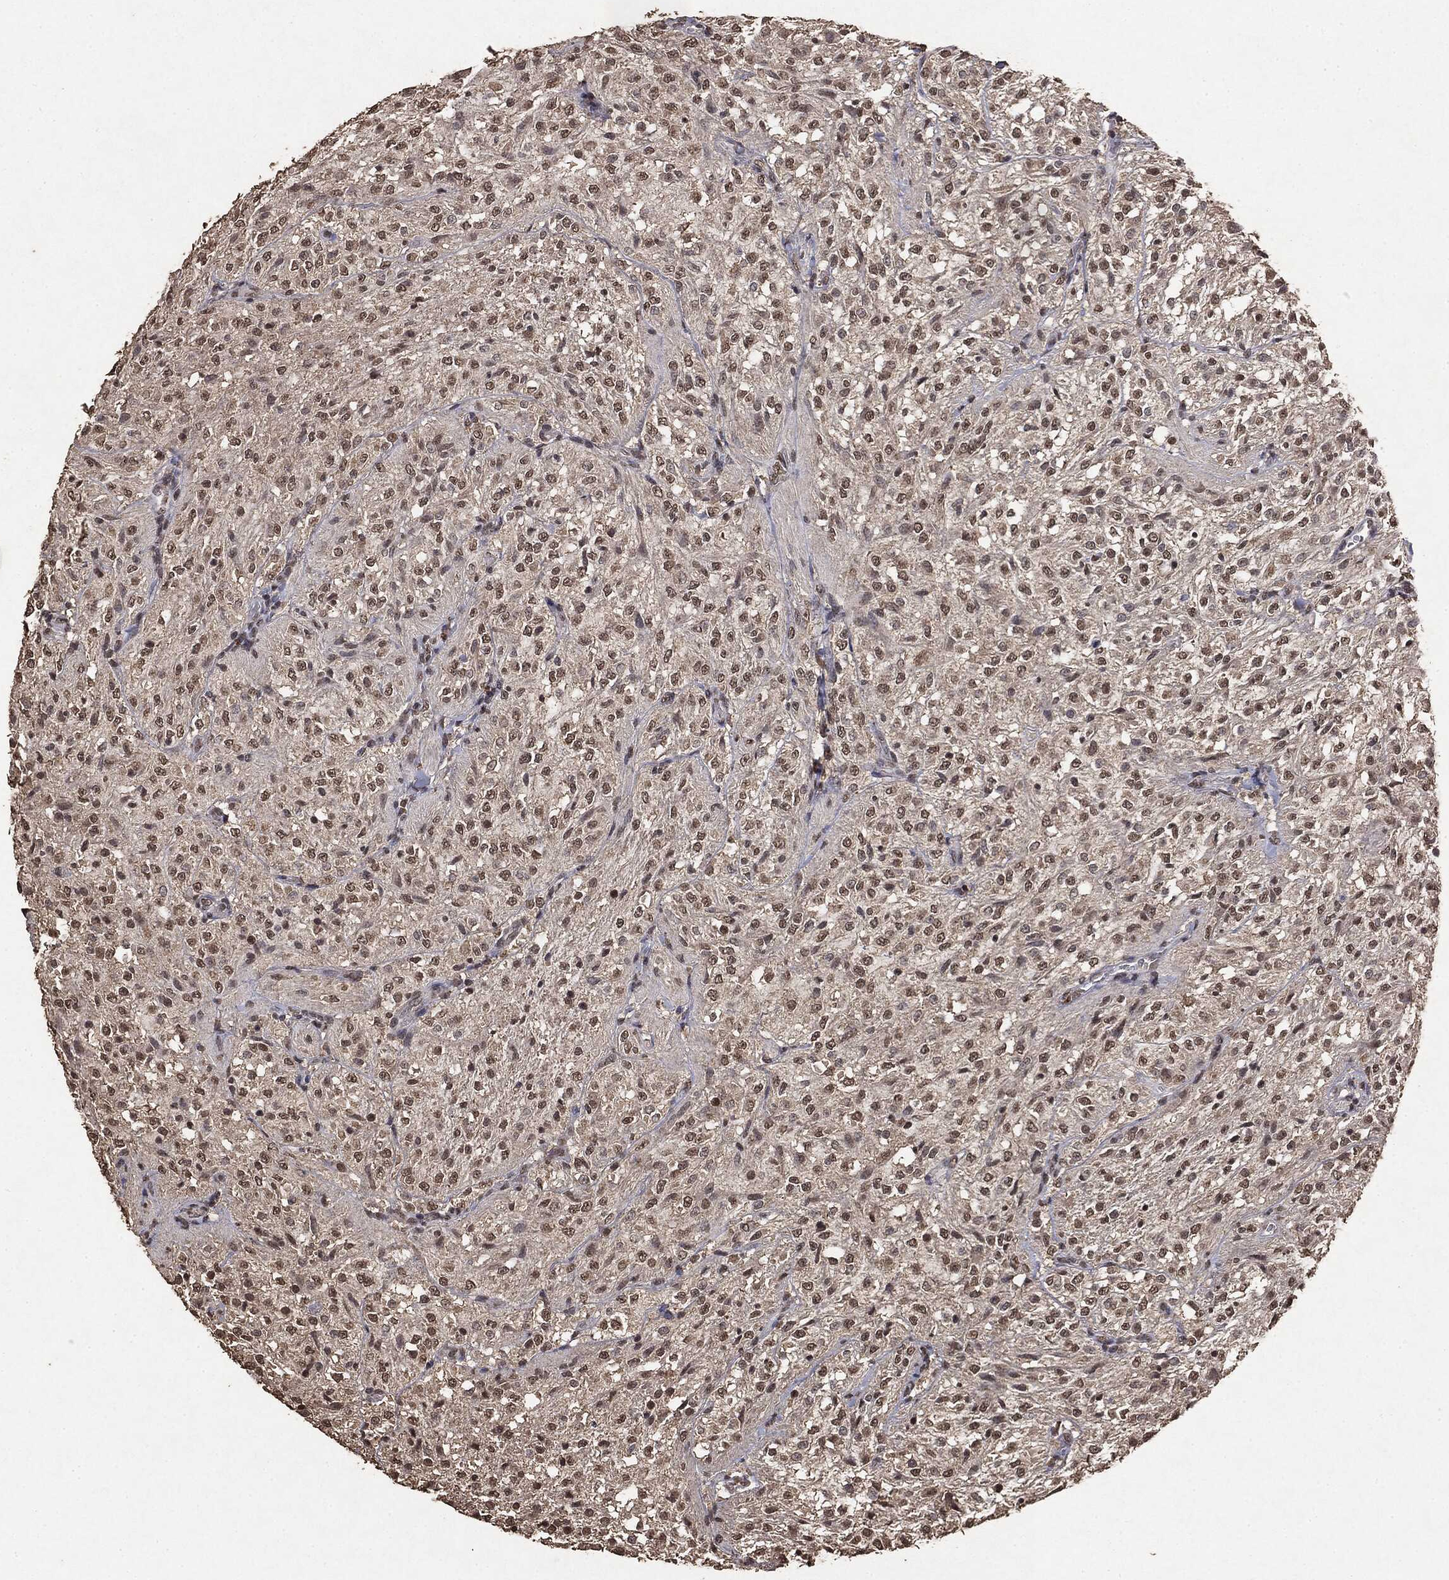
{"staining": {"intensity": "weak", "quantity": "25%-75%", "location": "nuclear"}, "tissue": "glioma", "cell_type": "Tumor cells", "image_type": "cancer", "snomed": [{"axis": "morphology", "description": "Glioma, malignant, Low grade"}, {"axis": "topography", "description": "Brain"}], "caption": "Glioma tissue displays weak nuclear staining in about 25%-75% of tumor cells Using DAB (3,3'-diaminobenzidine) (brown) and hematoxylin (blue) stains, captured at high magnification using brightfield microscopy.", "gene": "RAD18", "patient": {"sex": "male", "age": 3}}